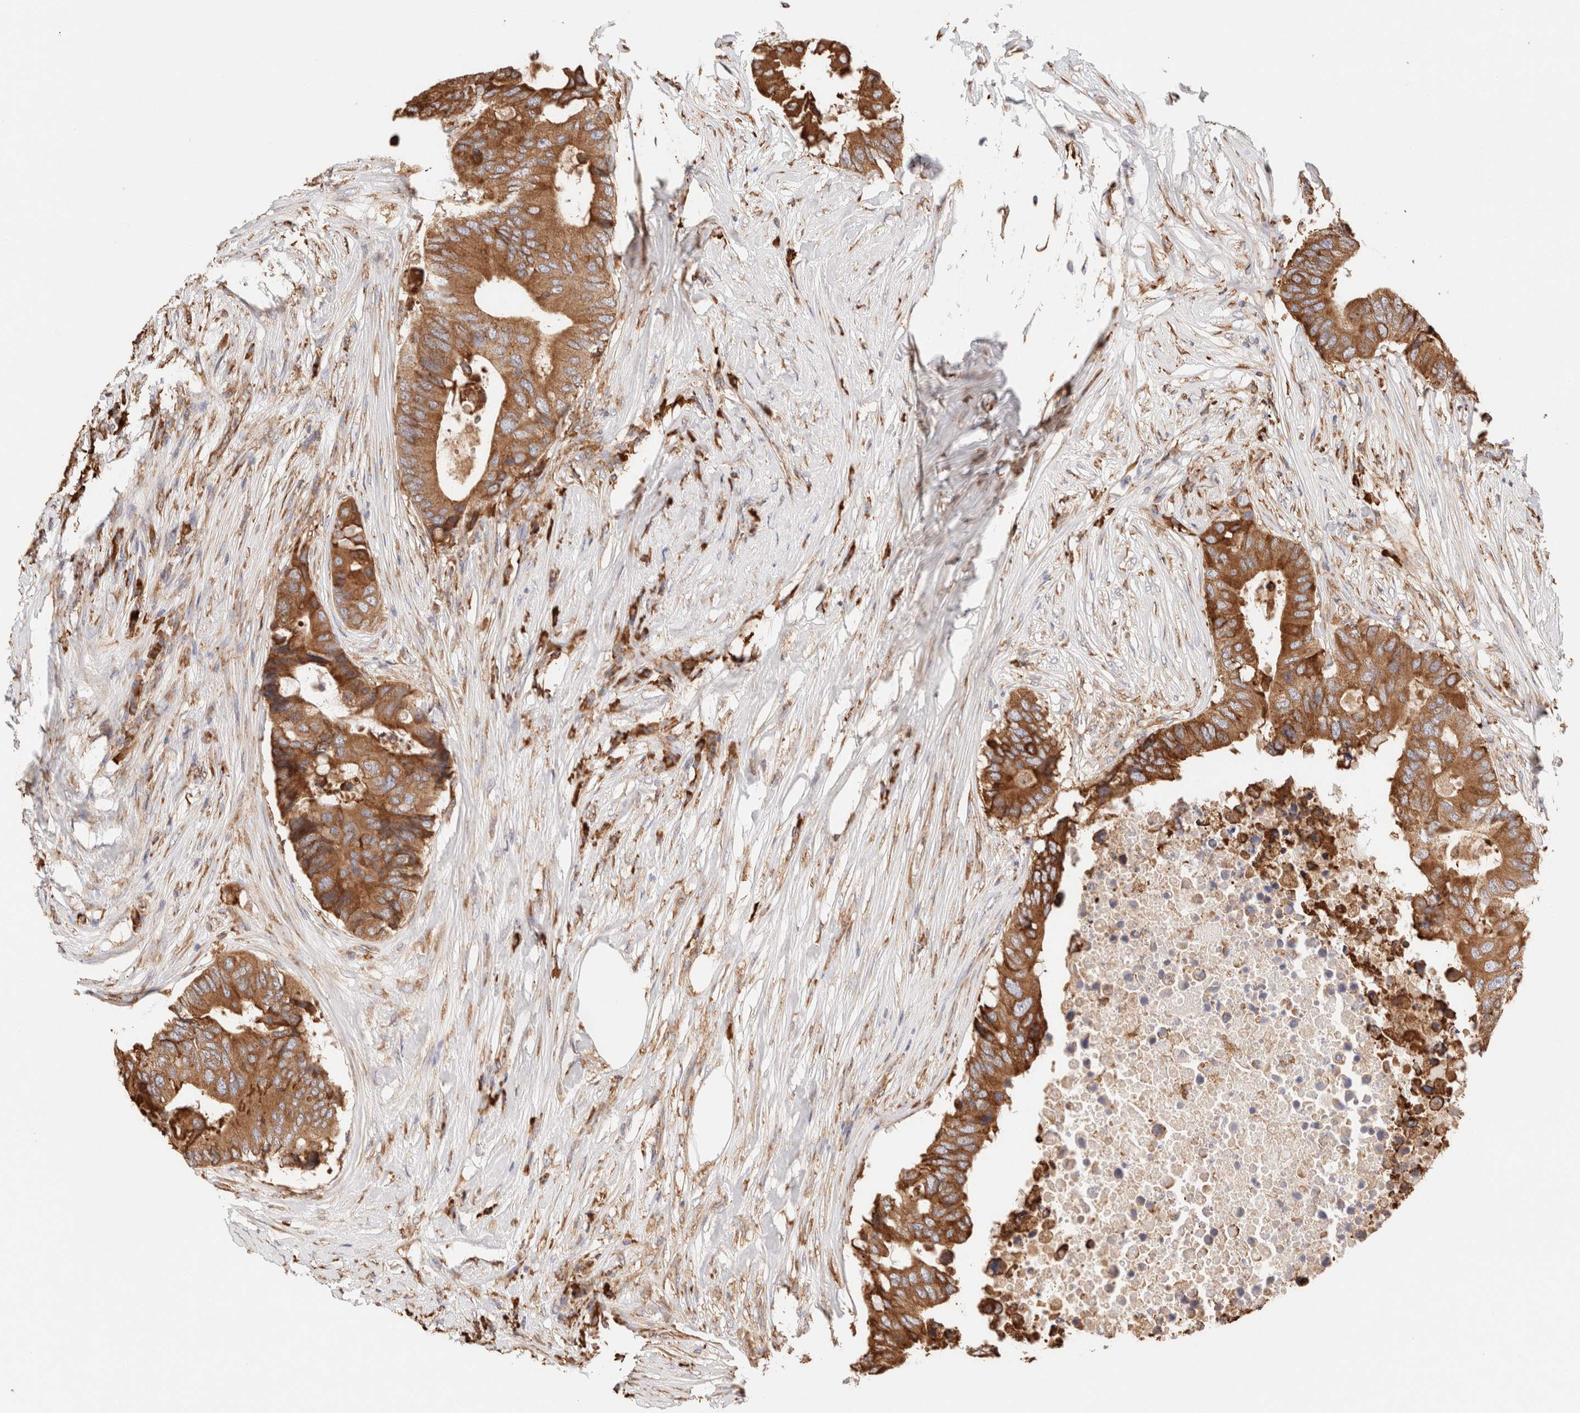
{"staining": {"intensity": "strong", "quantity": ">75%", "location": "cytoplasmic/membranous"}, "tissue": "colorectal cancer", "cell_type": "Tumor cells", "image_type": "cancer", "snomed": [{"axis": "morphology", "description": "Adenocarcinoma, NOS"}, {"axis": "topography", "description": "Colon"}], "caption": "Colorectal adenocarcinoma stained with a brown dye reveals strong cytoplasmic/membranous positive expression in about >75% of tumor cells.", "gene": "FER", "patient": {"sex": "male", "age": 71}}